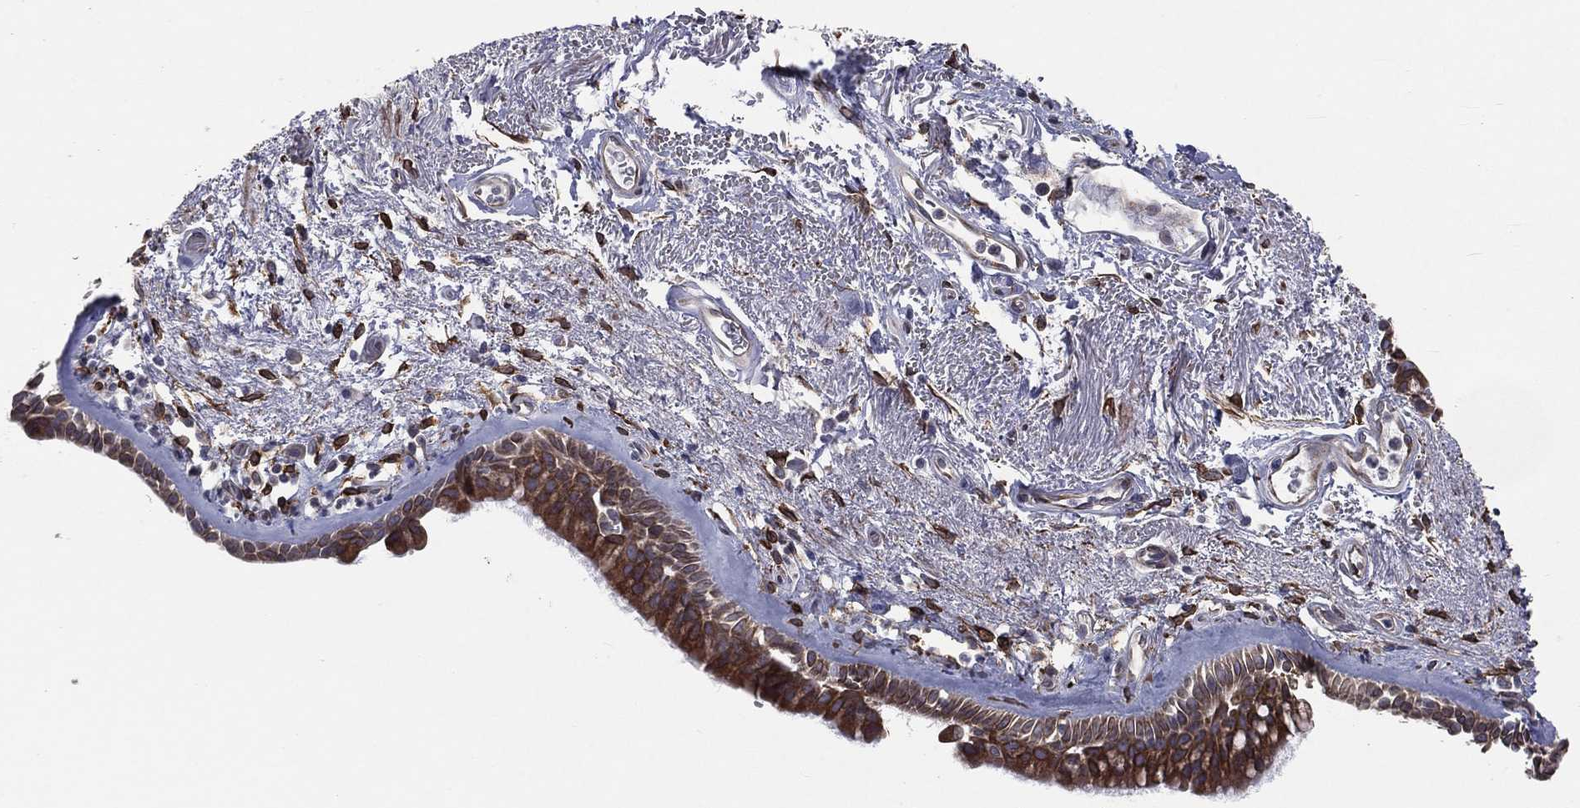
{"staining": {"intensity": "strong", "quantity": ">75%", "location": "cytoplasmic/membranous"}, "tissue": "bronchus", "cell_type": "Respiratory epithelial cells", "image_type": "normal", "snomed": [{"axis": "morphology", "description": "Normal tissue, NOS"}, {"axis": "topography", "description": "Bronchus"}], "caption": "About >75% of respiratory epithelial cells in normal human bronchus show strong cytoplasmic/membranous protein staining as visualized by brown immunohistochemical staining.", "gene": "PGRMC1", "patient": {"sex": "male", "age": 82}}